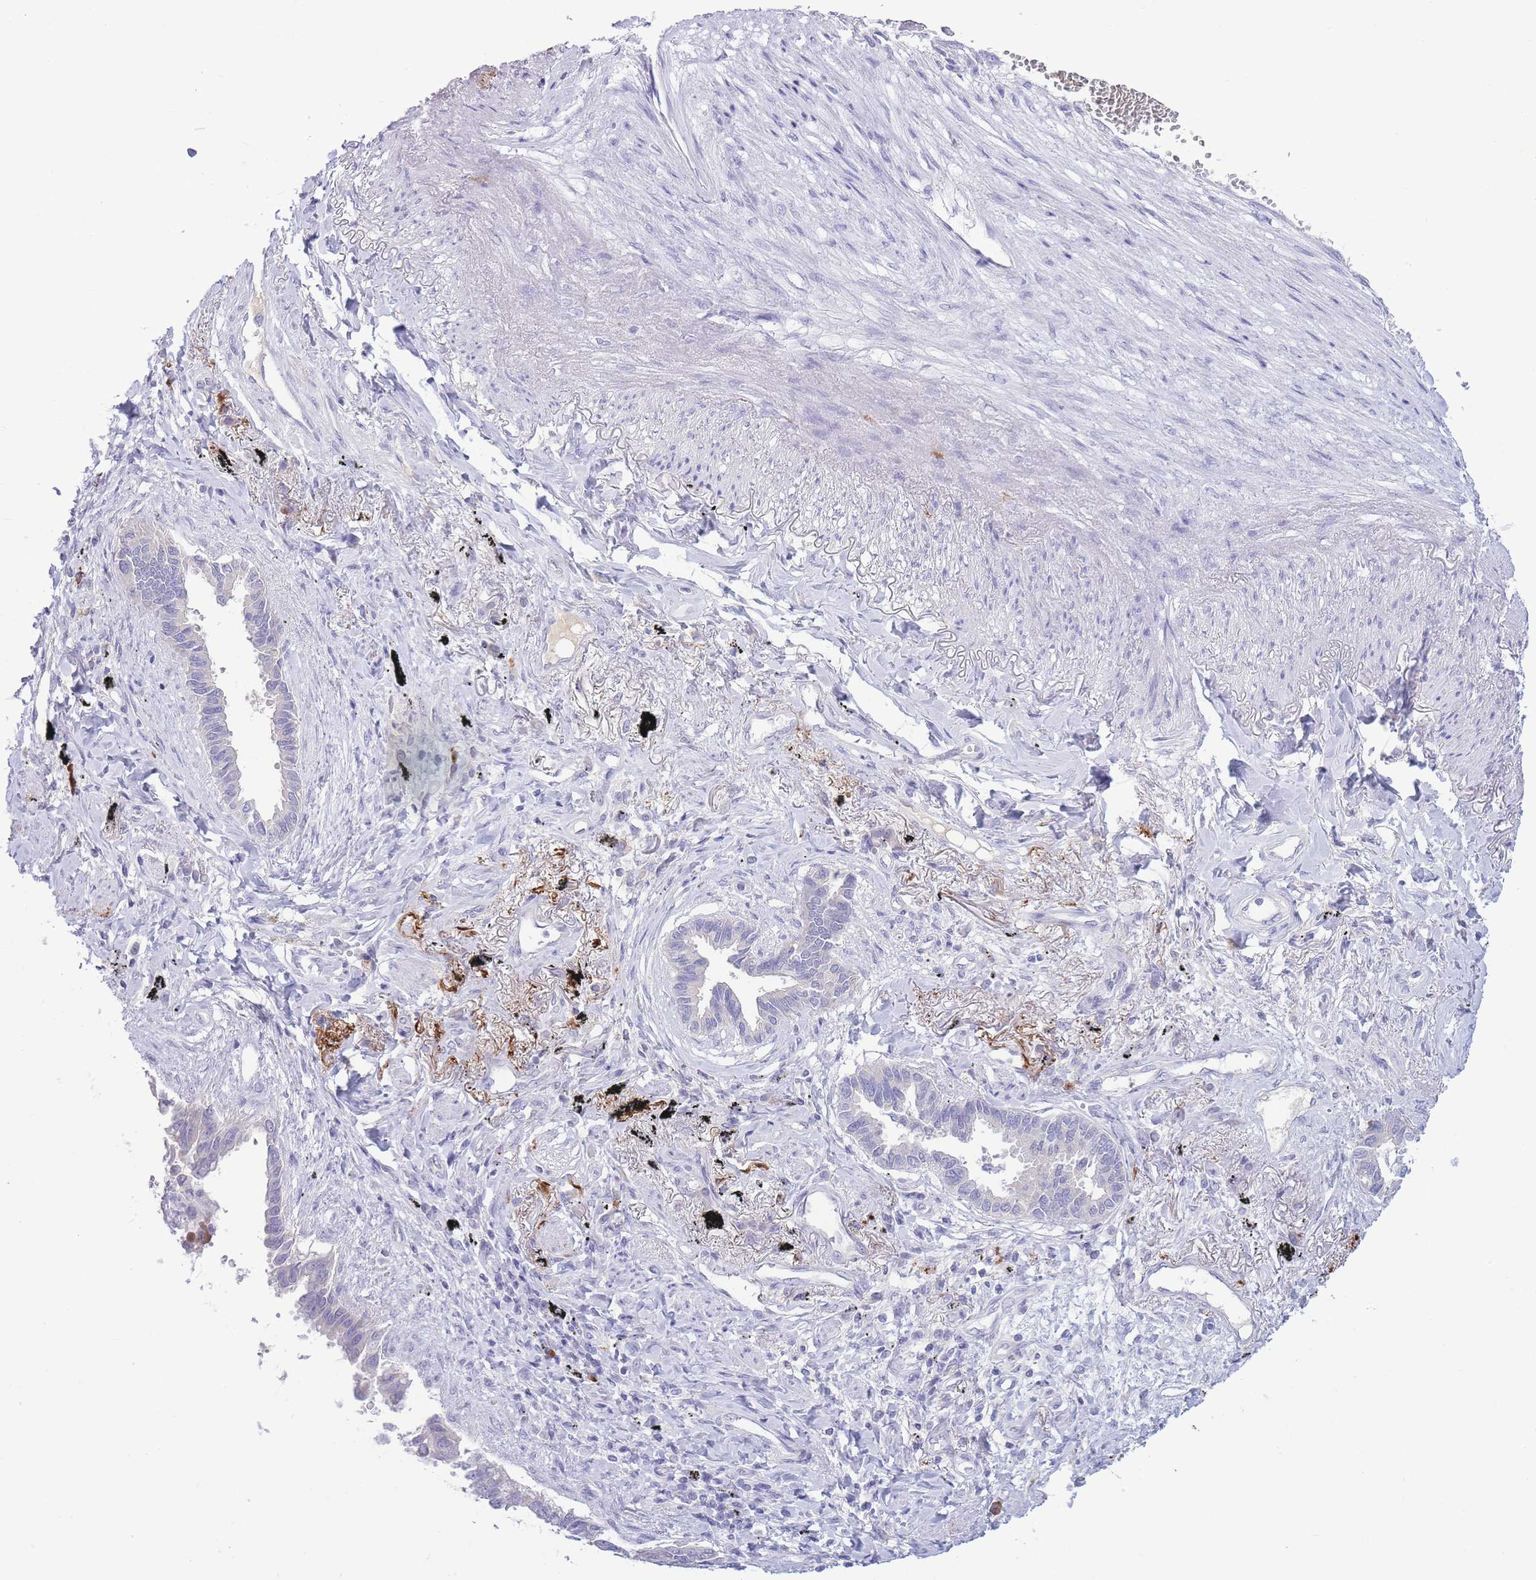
{"staining": {"intensity": "negative", "quantity": "none", "location": "none"}, "tissue": "lung cancer", "cell_type": "Tumor cells", "image_type": "cancer", "snomed": [{"axis": "morphology", "description": "Adenocarcinoma, NOS"}, {"axis": "topography", "description": "Lung"}], "caption": "Lung adenocarcinoma was stained to show a protein in brown. There is no significant expression in tumor cells.", "gene": "ASAP3", "patient": {"sex": "male", "age": 67}}